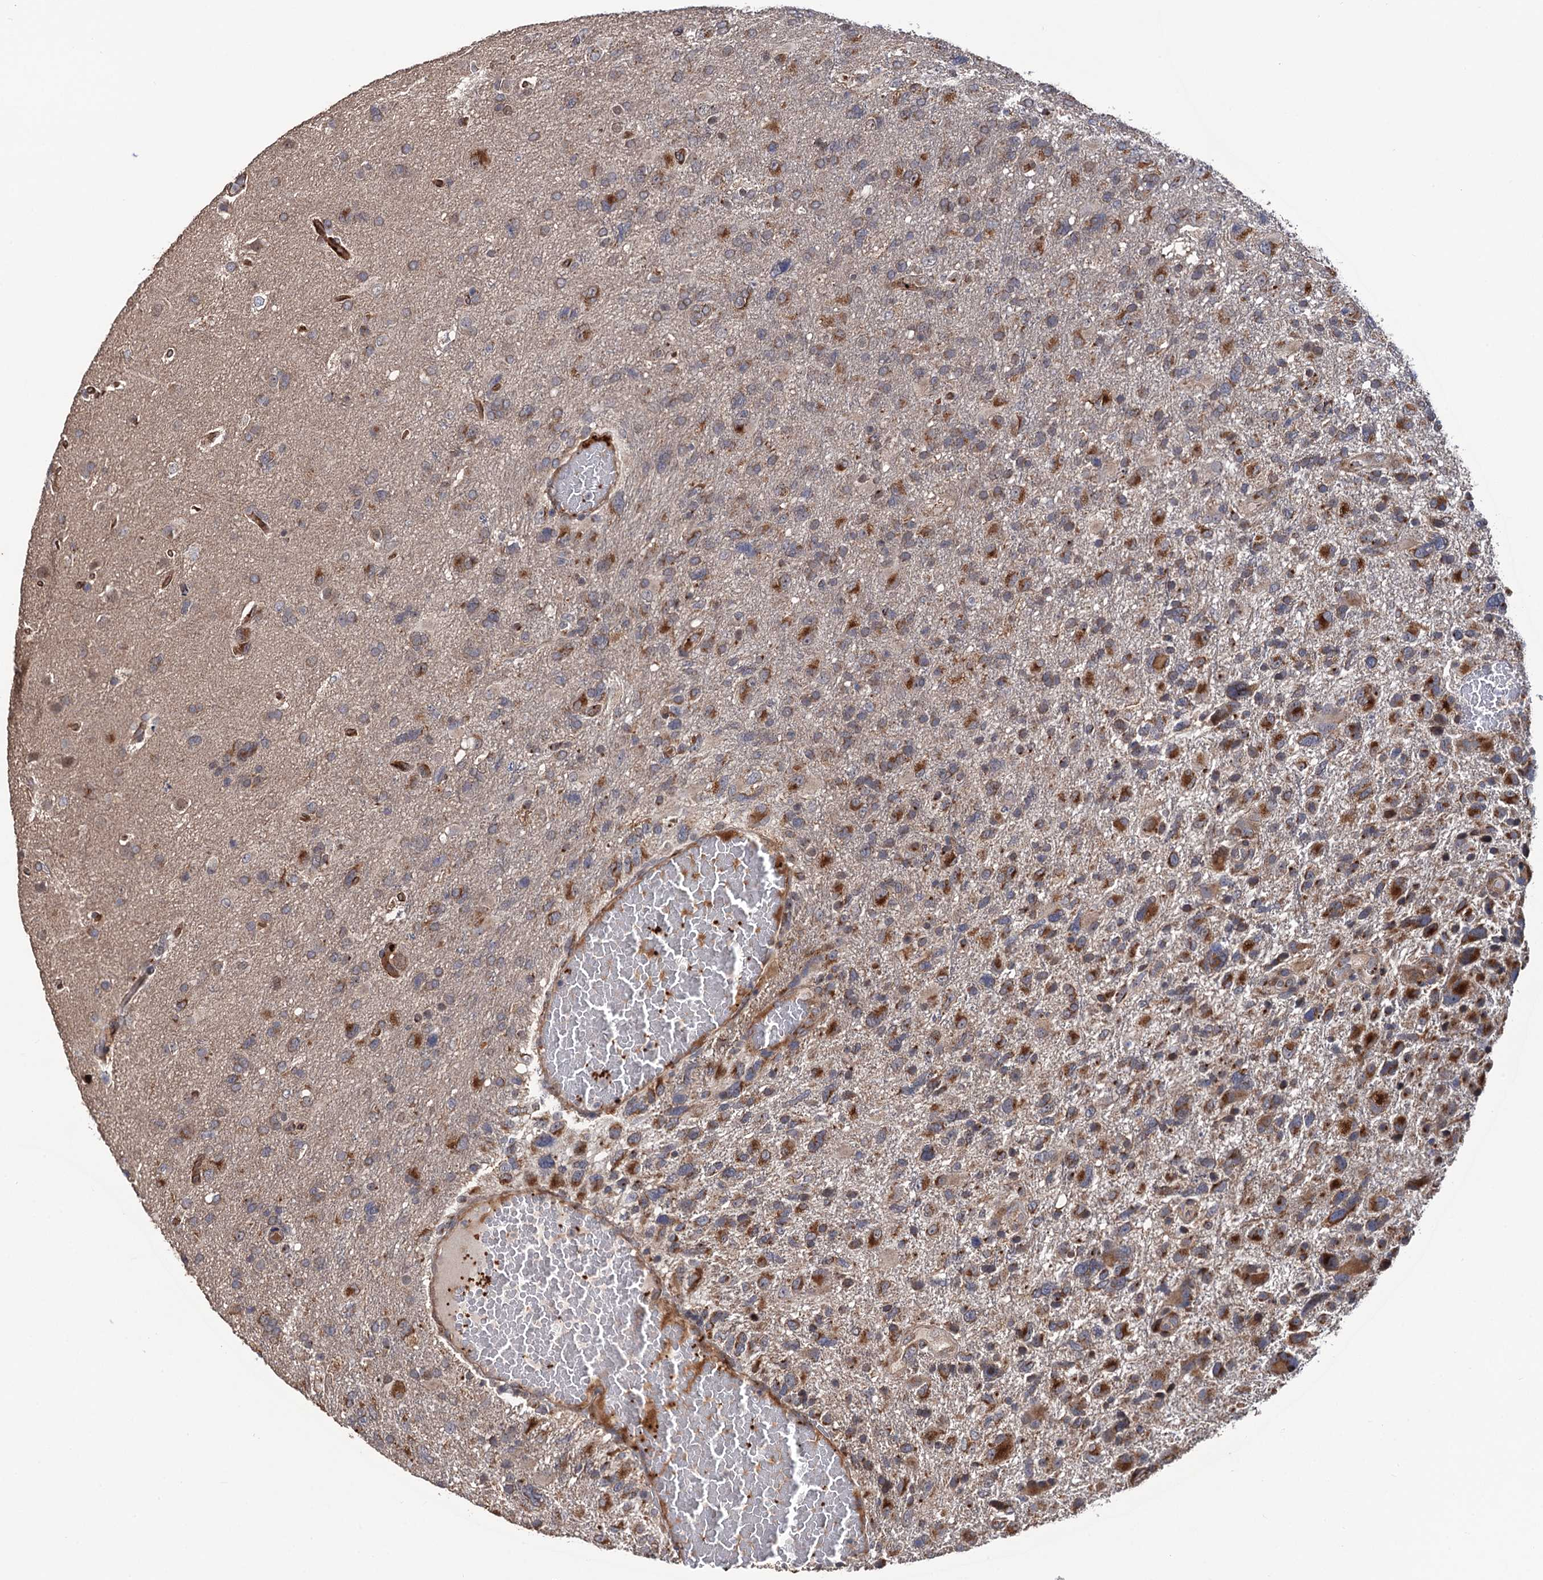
{"staining": {"intensity": "moderate", "quantity": "25%-75%", "location": "cytoplasmic/membranous"}, "tissue": "glioma", "cell_type": "Tumor cells", "image_type": "cancer", "snomed": [{"axis": "morphology", "description": "Glioma, malignant, High grade"}, {"axis": "topography", "description": "Brain"}], "caption": "Glioma stained with a brown dye demonstrates moderate cytoplasmic/membranous positive expression in approximately 25%-75% of tumor cells.", "gene": "LRRC63", "patient": {"sex": "male", "age": 61}}